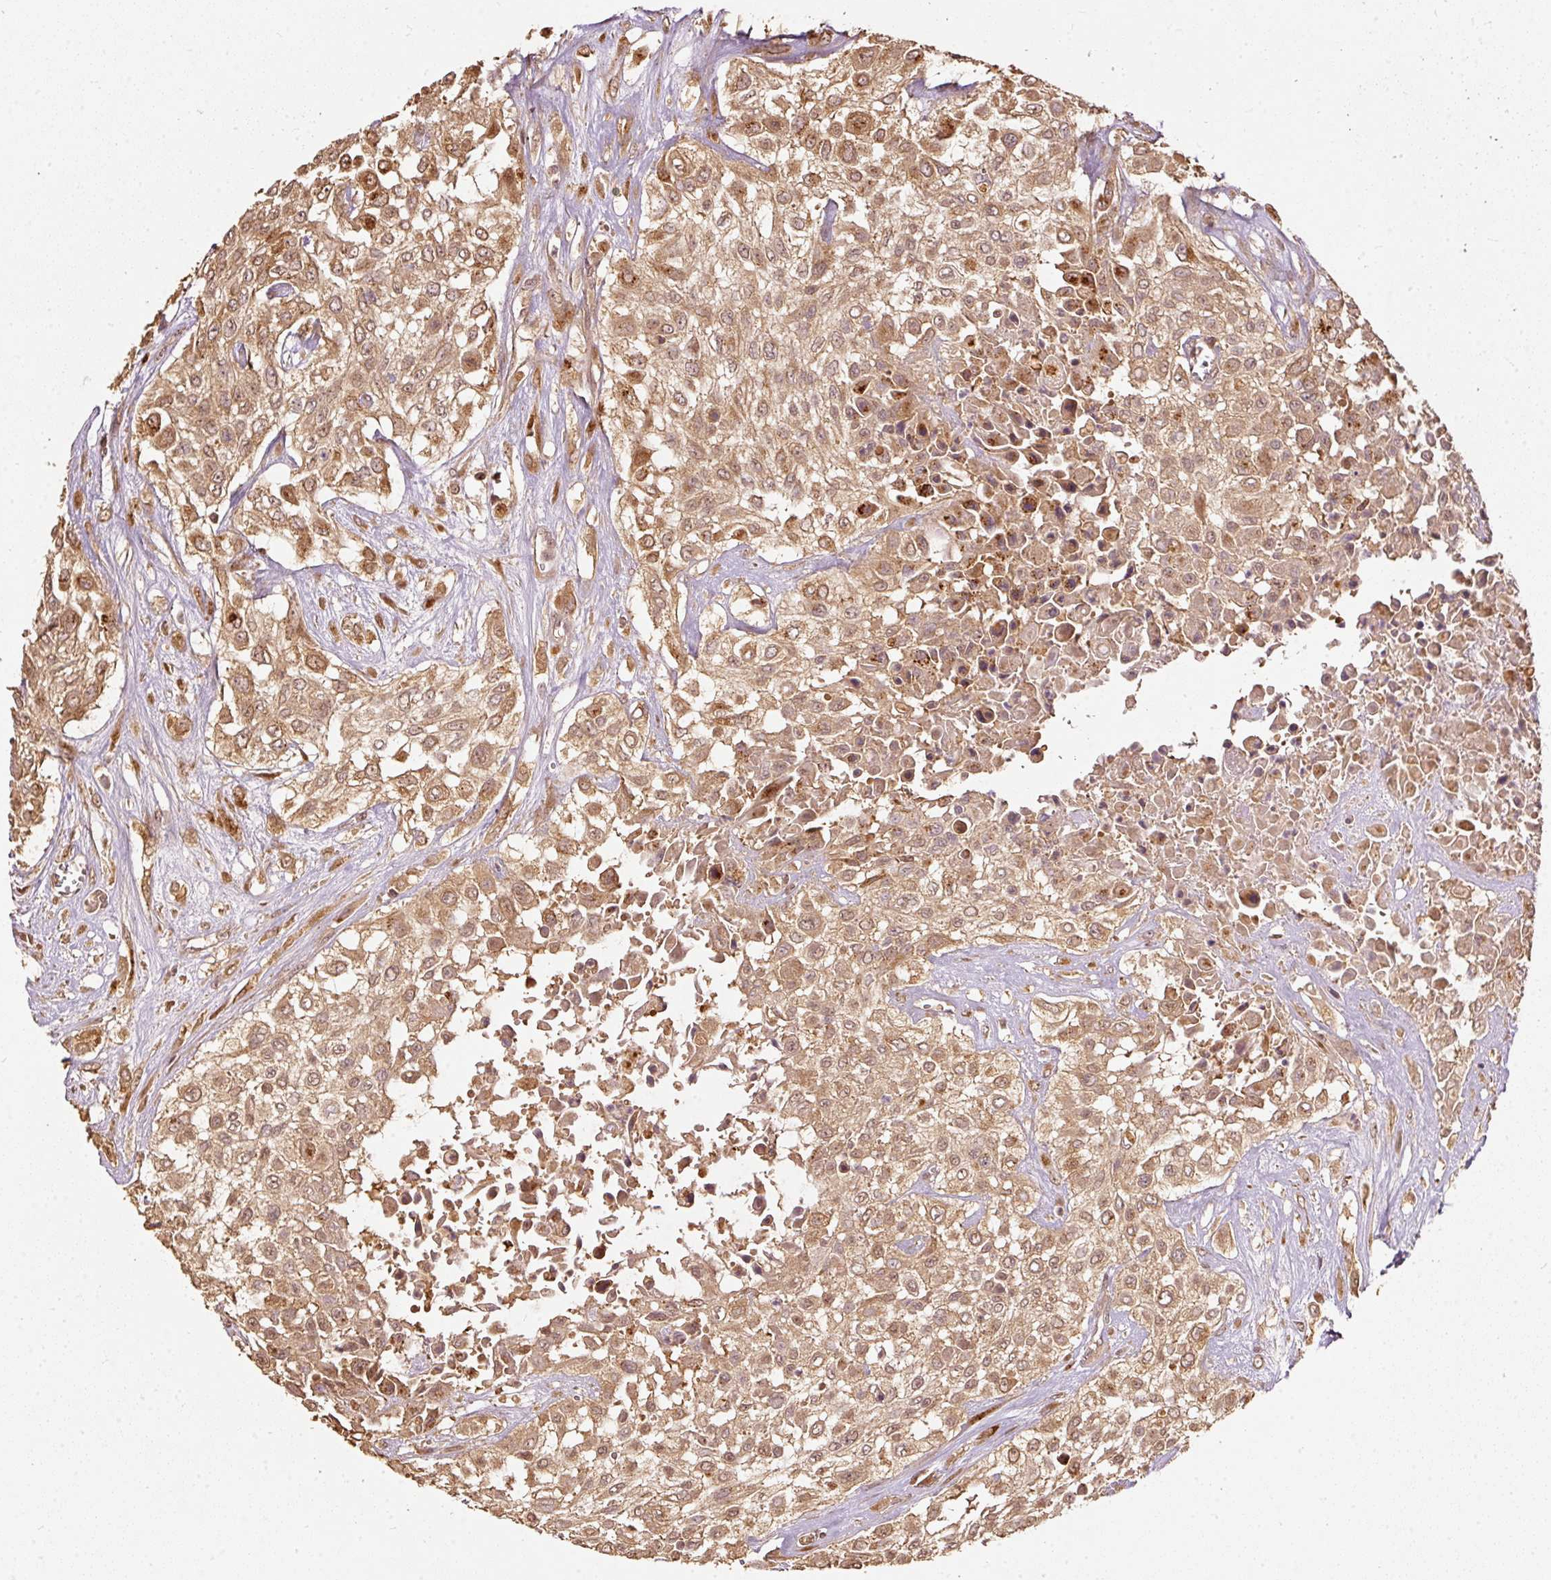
{"staining": {"intensity": "moderate", "quantity": ">75%", "location": "cytoplasmic/membranous"}, "tissue": "urothelial cancer", "cell_type": "Tumor cells", "image_type": "cancer", "snomed": [{"axis": "morphology", "description": "Urothelial carcinoma, High grade"}, {"axis": "topography", "description": "Urinary bladder"}], "caption": "Immunohistochemistry (DAB) staining of urothelial carcinoma (high-grade) shows moderate cytoplasmic/membranous protein expression in about >75% of tumor cells.", "gene": "FUT8", "patient": {"sex": "male", "age": 57}}